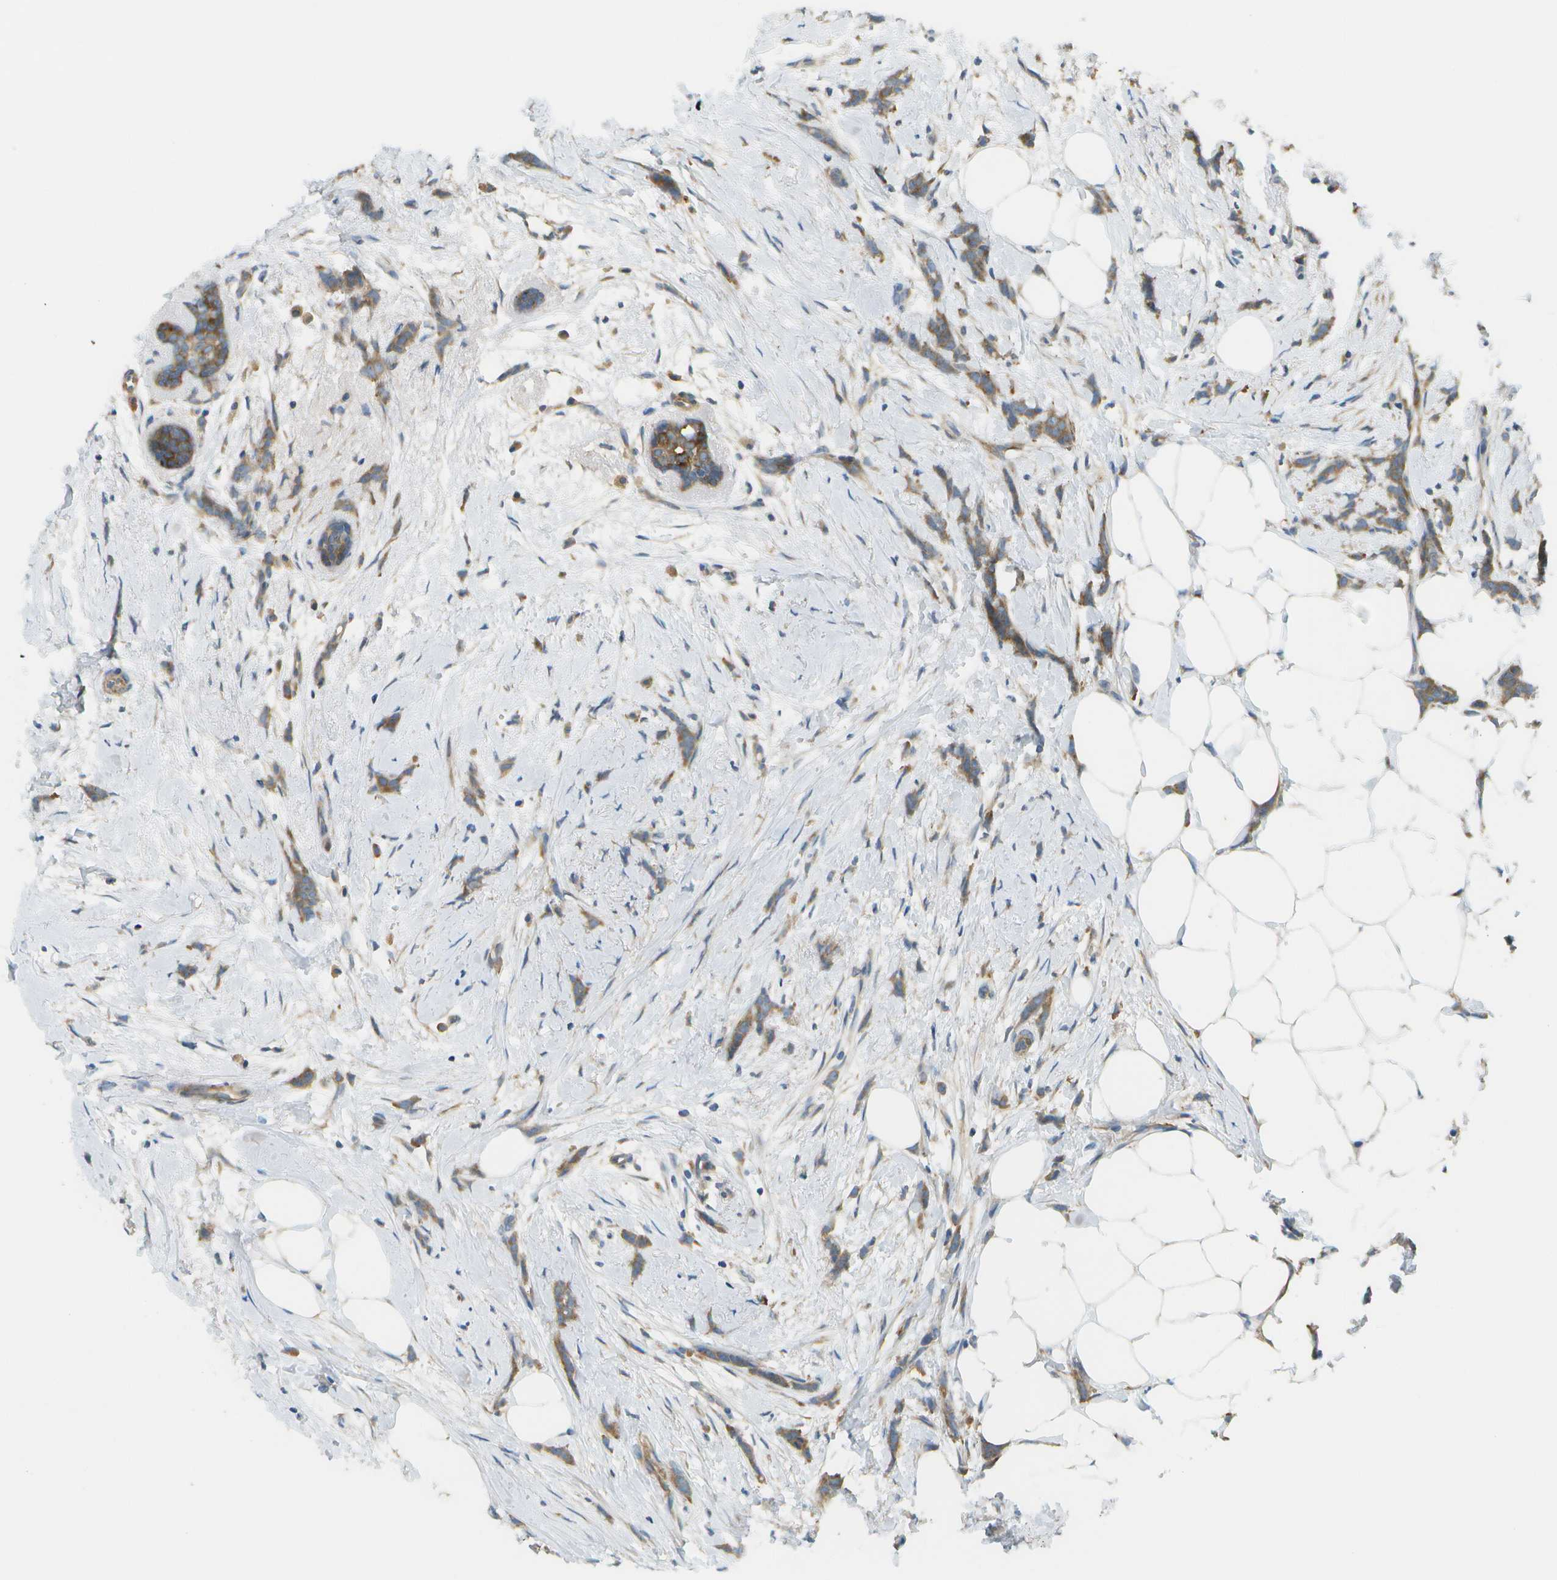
{"staining": {"intensity": "moderate", "quantity": ">75%", "location": "cytoplasmic/membranous"}, "tissue": "breast cancer", "cell_type": "Tumor cells", "image_type": "cancer", "snomed": [{"axis": "morphology", "description": "Lobular carcinoma, in situ"}, {"axis": "morphology", "description": "Lobular carcinoma"}, {"axis": "topography", "description": "Breast"}], "caption": "An image showing moderate cytoplasmic/membranous expression in approximately >75% of tumor cells in breast cancer (lobular carcinoma), as visualized by brown immunohistochemical staining.", "gene": "WNK2", "patient": {"sex": "female", "age": 41}}